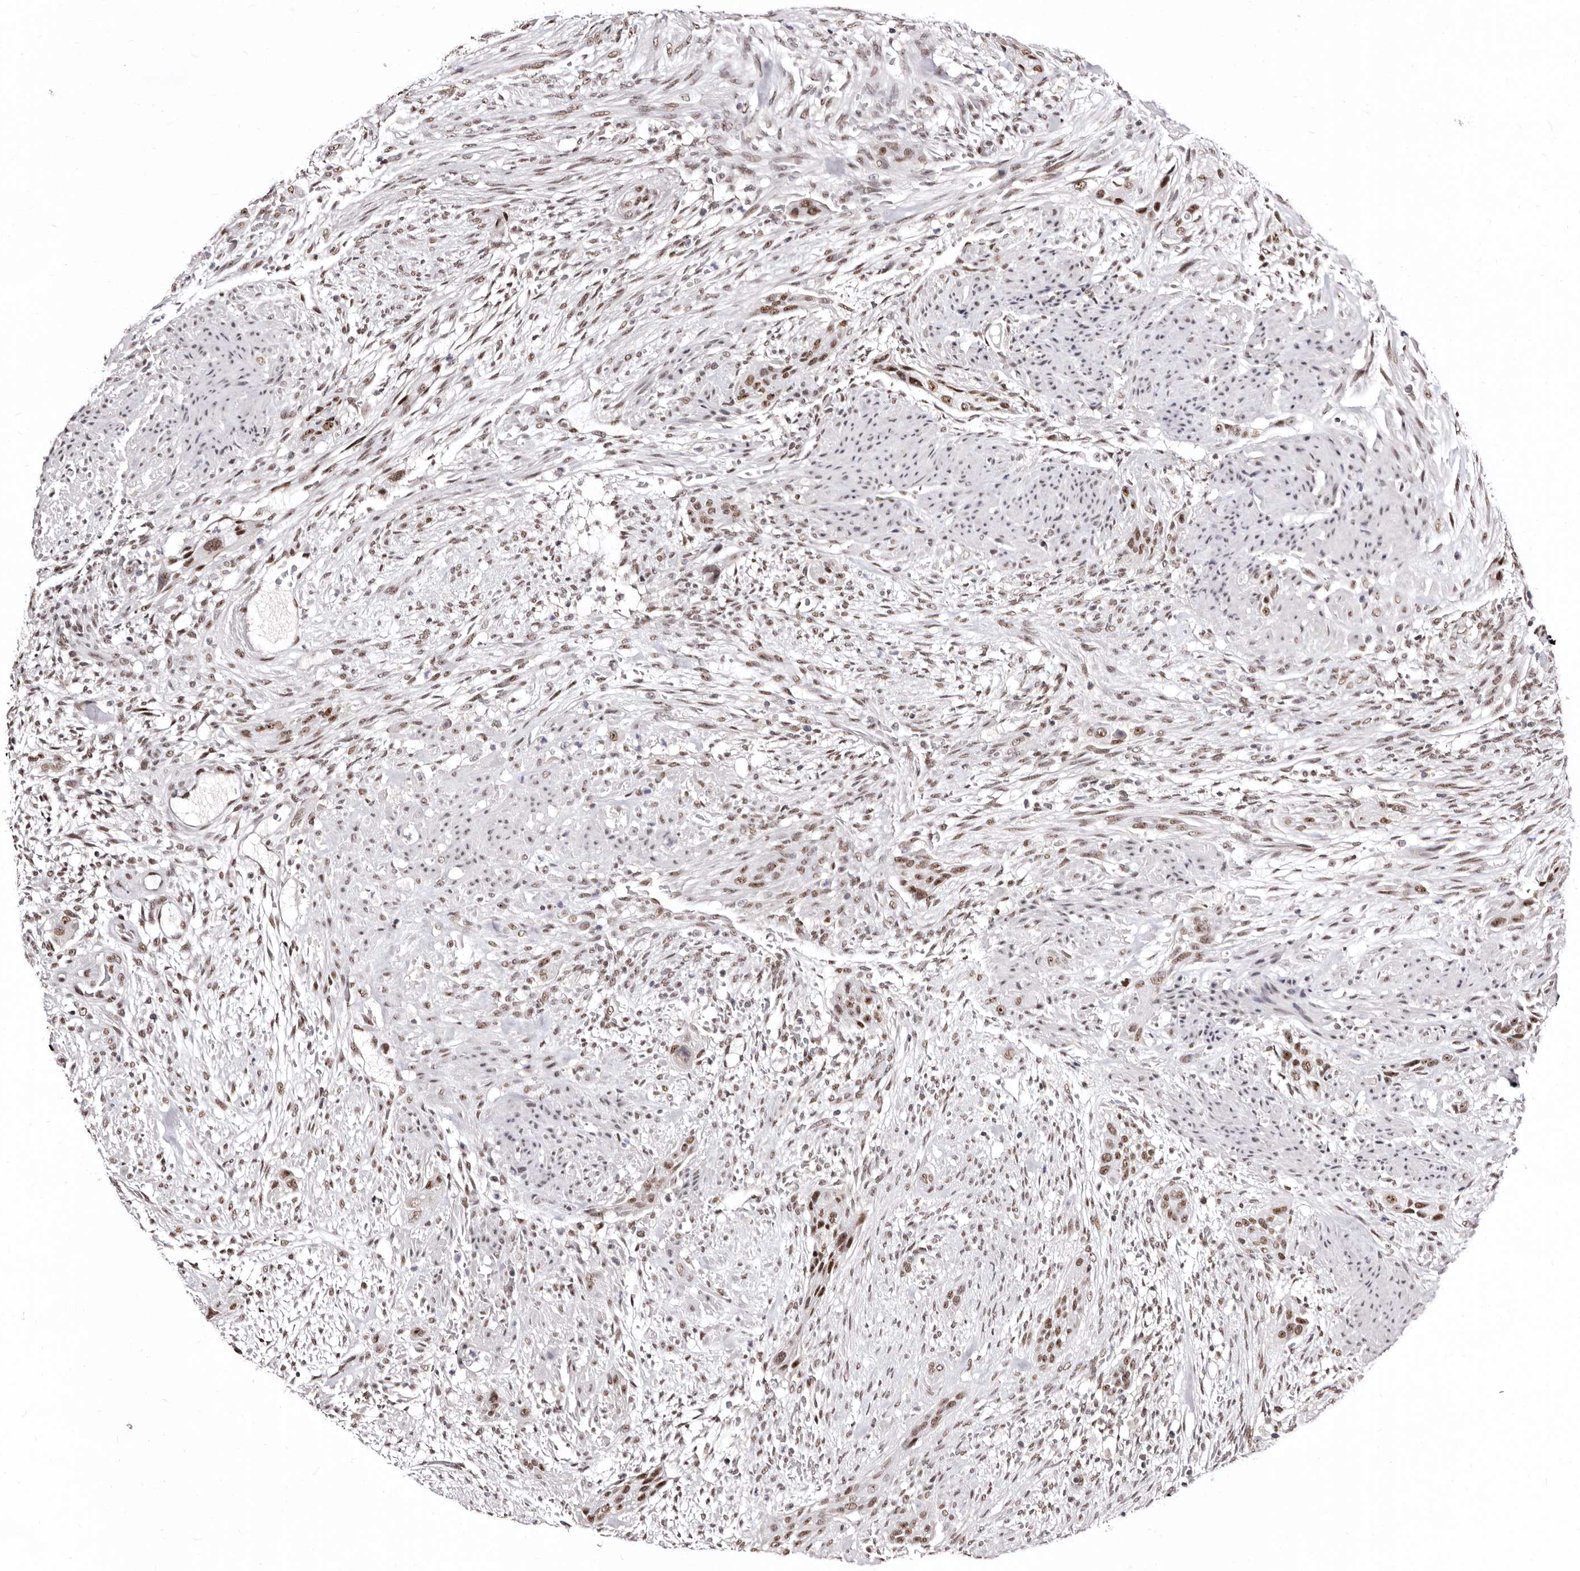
{"staining": {"intensity": "moderate", "quantity": ">75%", "location": "nuclear"}, "tissue": "urothelial cancer", "cell_type": "Tumor cells", "image_type": "cancer", "snomed": [{"axis": "morphology", "description": "Urothelial carcinoma, High grade"}, {"axis": "topography", "description": "Urinary bladder"}], "caption": "Immunohistochemistry (IHC) of urothelial carcinoma (high-grade) exhibits medium levels of moderate nuclear staining in approximately >75% of tumor cells. The protein of interest is stained brown, and the nuclei are stained in blue (DAB (3,3'-diaminobenzidine) IHC with brightfield microscopy, high magnification).", "gene": "ANAPC11", "patient": {"sex": "male", "age": 35}}